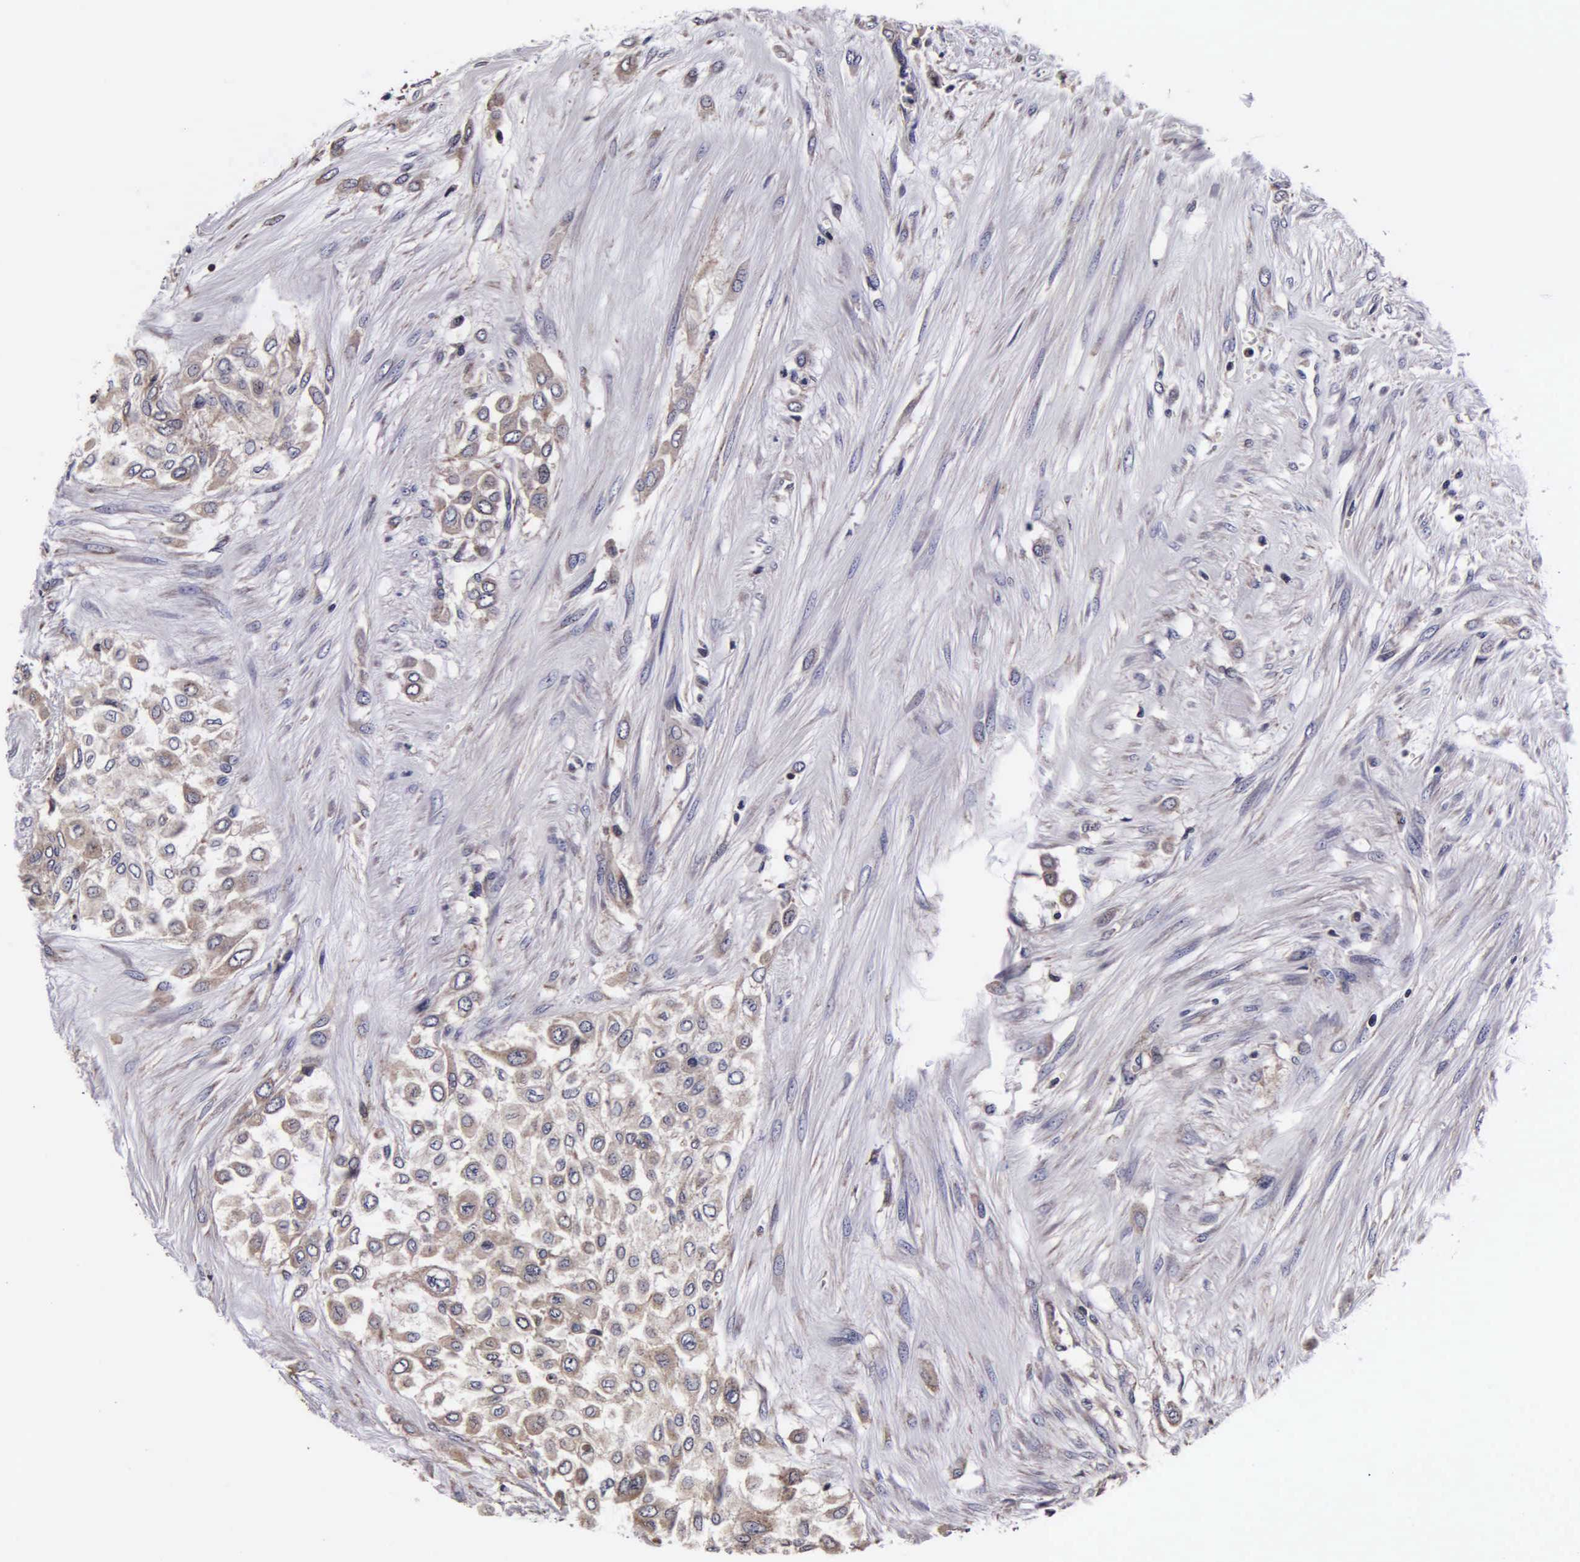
{"staining": {"intensity": "weak", "quantity": ">75%", "location": "cytoplasmic/membranous"}, "tissue": "urothelial cancer", "cell_type": "Tumor cells", "image_type": "cancer", "snomed": [{"axis": "morphology", "description": "Urothelial carcinoma, High grade"}, {"axis": "topography", "description": "Urinary bladder"}], "caption": "High-power microscopy captured an immunohistochemistry photomicrograph of urothelial carcinoma (high-grade), revealing weak cytoplasmic/membranous expression in about >75% of tumor cells.", "gene": "PSMA3", "patient": {"sex": "male", "age": 57}}